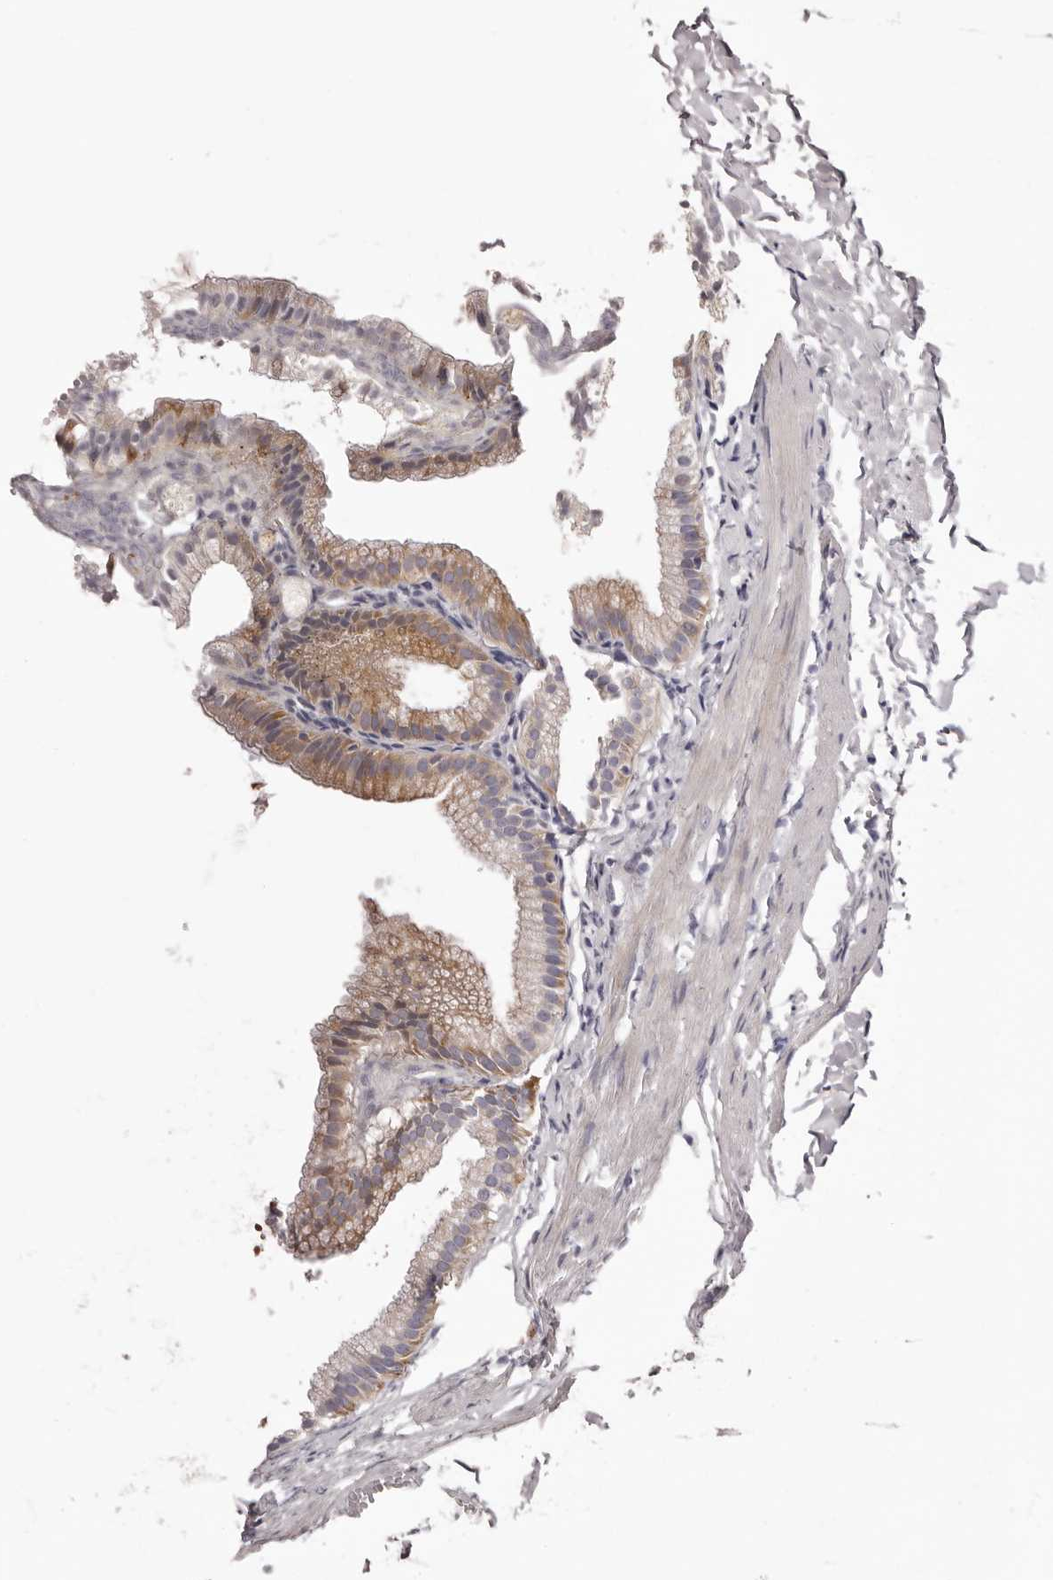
{"staining": {"intensity": "moderate", "quantity": "25%-75%", "location": "cytoplasmic/membranous"}, "tissue": "gallbladder", "cell_type": "Glandular cells", "image_type": "normal", "snomed": [{"axis": "morphology", "description": "Normal tissue, NOS"}, {"axis": "topography", "description": "Gallbladder"}], "caption": "A high-resolution histopathology image shows immunohistochemistry staining of benign gallbladder, which demonstrates moderate cytoplasmic/membranous positivity in about 25%-75% of glandular cells.", "gene": "PEG10", "patient": {"sex": "male", "age": 38}}